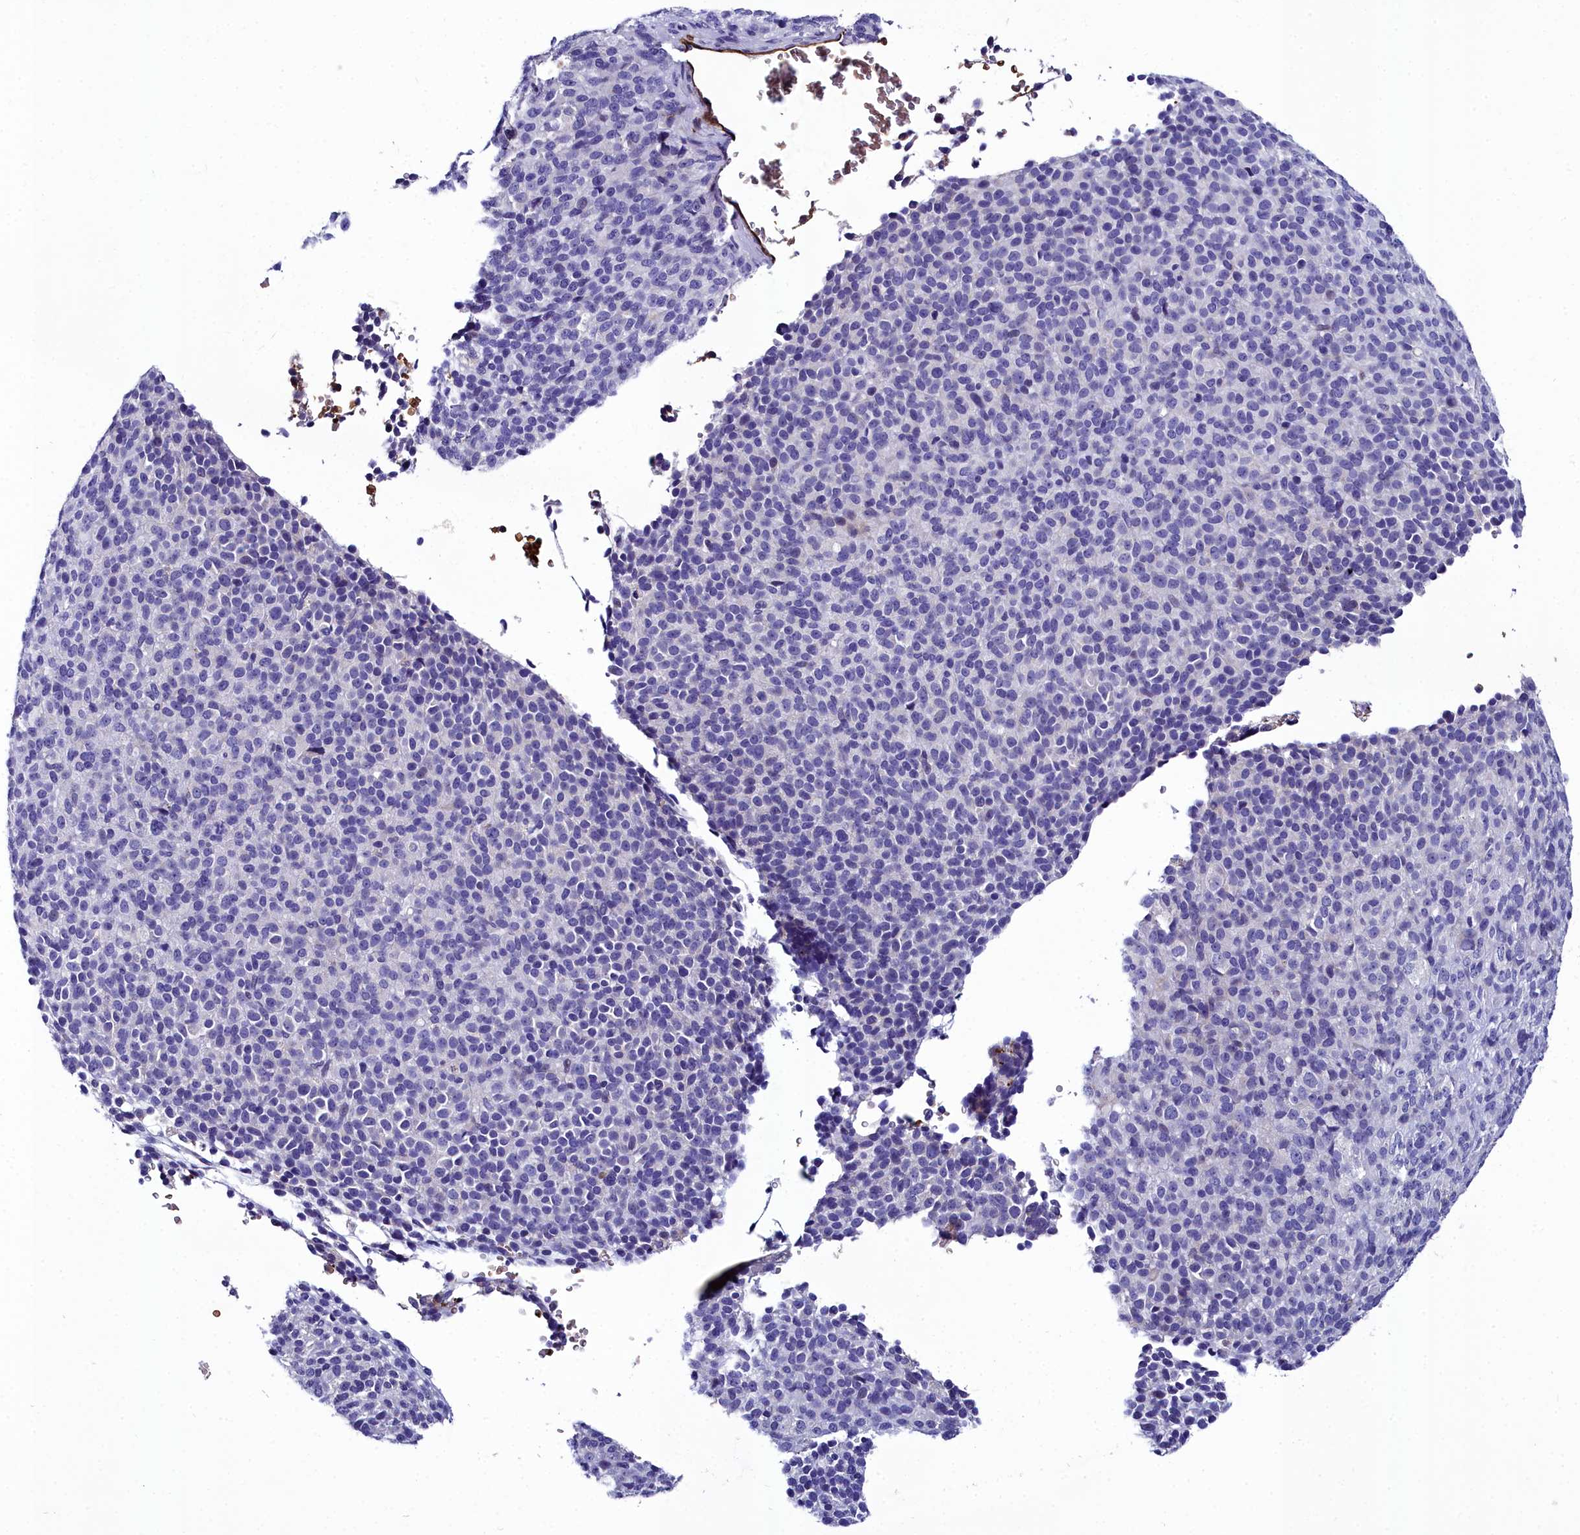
{"staining": {"intensity": "negative", "quantity": "none", "location": "none"}, "tissue": "melanoma", "cell_type": "Tumor cells", "image_type": "cancer", "snomed": [{"axis": "morphology", "description": "Malignant melanoma, Metastatic site"}, {"axis": "topography", "description": "Brain"}], "caption": "This is a image of immunohistochemistry (IHC) staining of malignant melanoma (metastatic site), which shows no positivity in tumor cells. Brightfield microscopy of IHC stained with DAB (brown) and hematoxylin (blue), captured at high magnification.", "gene": "CYP4F11", "patient": {"sex": "female", "age": 56}}